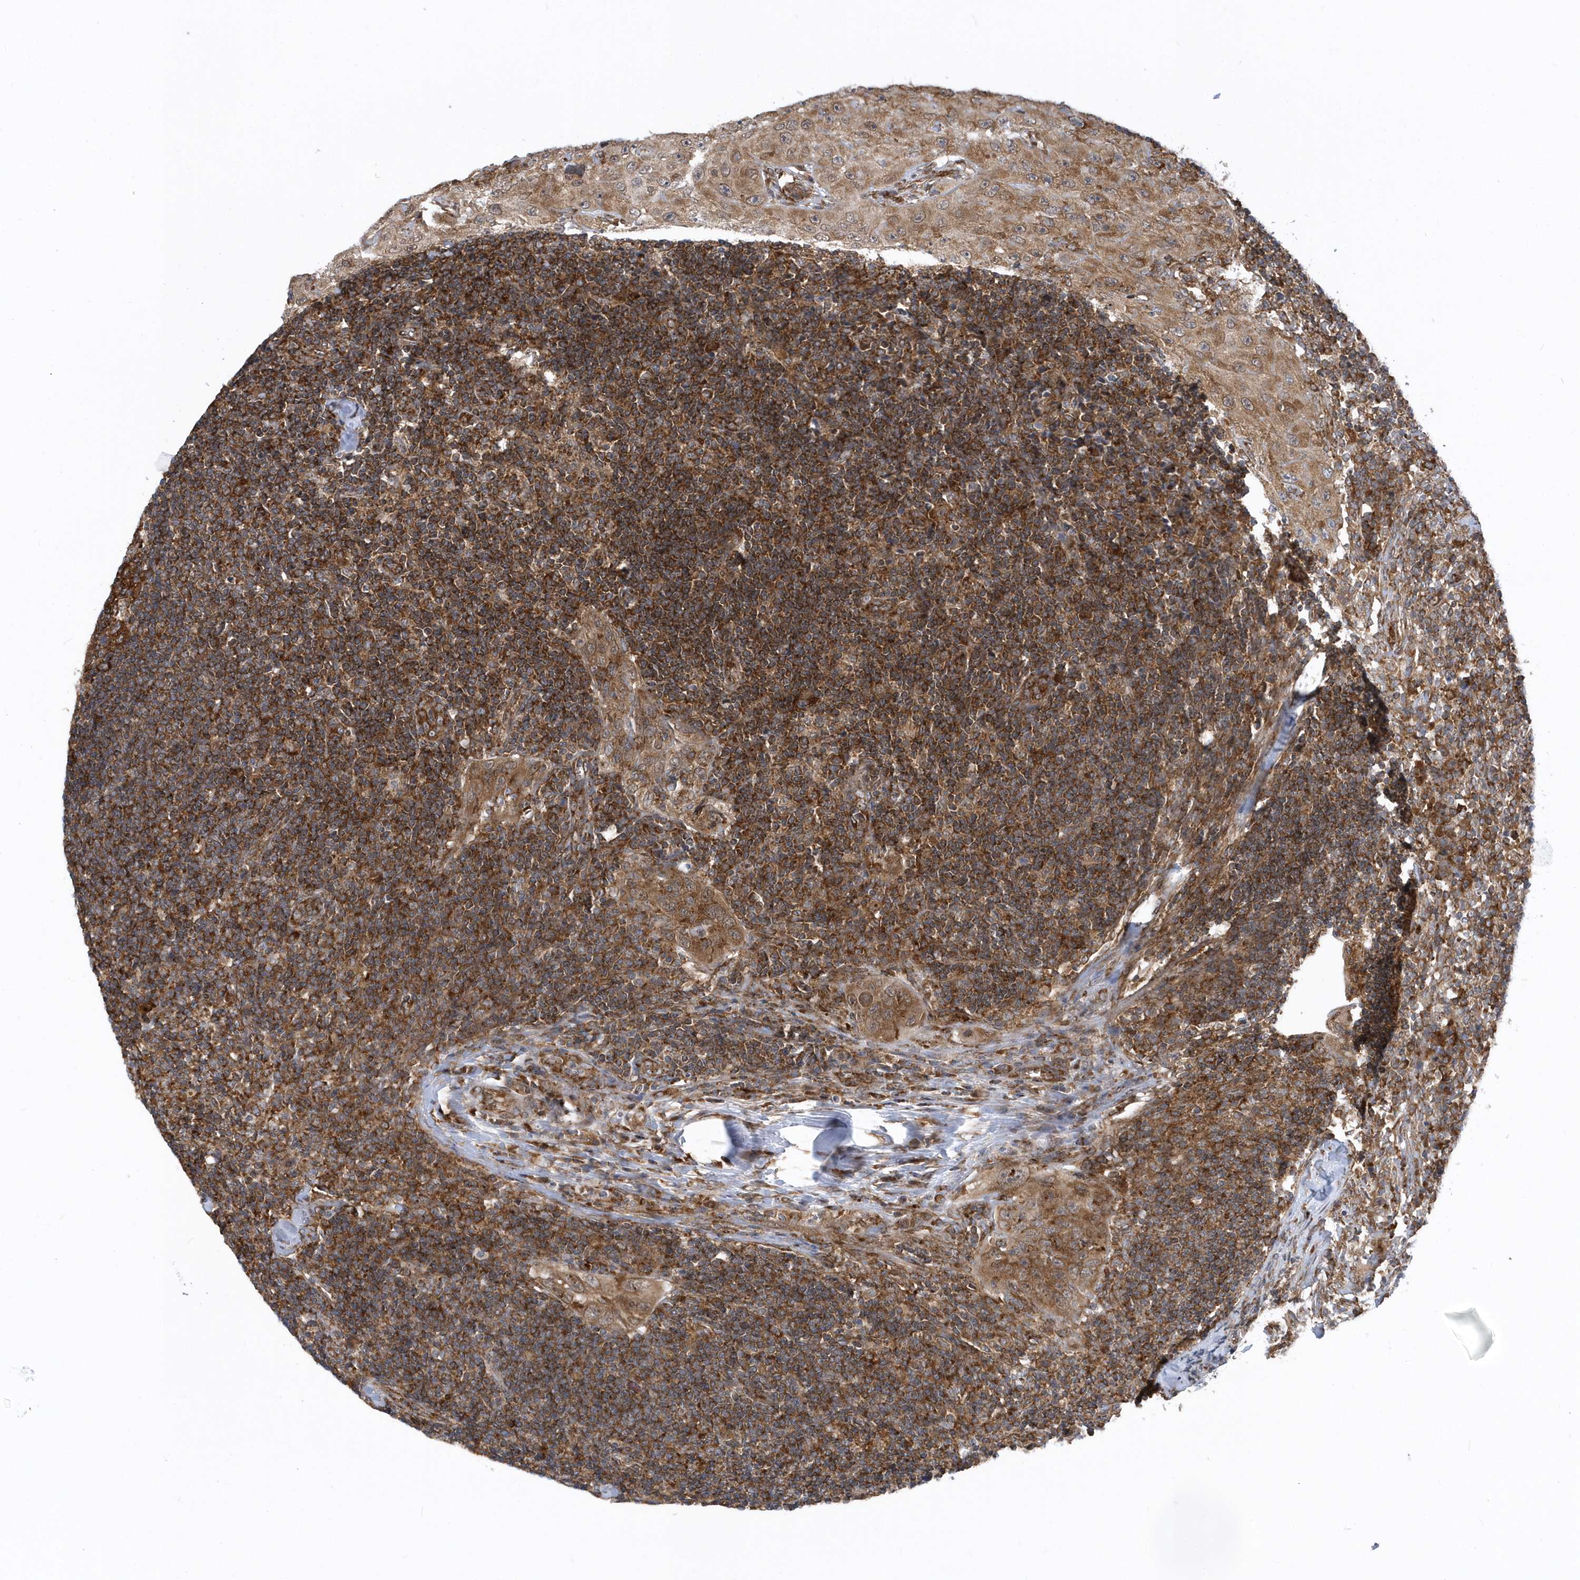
{"staining": {"intensity": "moderate", "quantity": ">75%", "location": "cytoplasmic/membranous"}, "tissue": "lymph node", "cell_type": "Germinal center cells", "image_type": "normal", "snomed": [{"axis": "morphology", "description": "Normal tissue, NOS"}, {"axis": "morphology", "description": "Squamous cell carcinoma, metastatic, NOS"}, {"axis": "topography", "description": "Lymph node"}], "caption": "Germinal center cells show moderate cytoplasmic/membranous positivity in approximately >75% of cells in unremarkable lymph node.", "gene": "PHF1", "patient": {"sex": "male", "age": 73}}